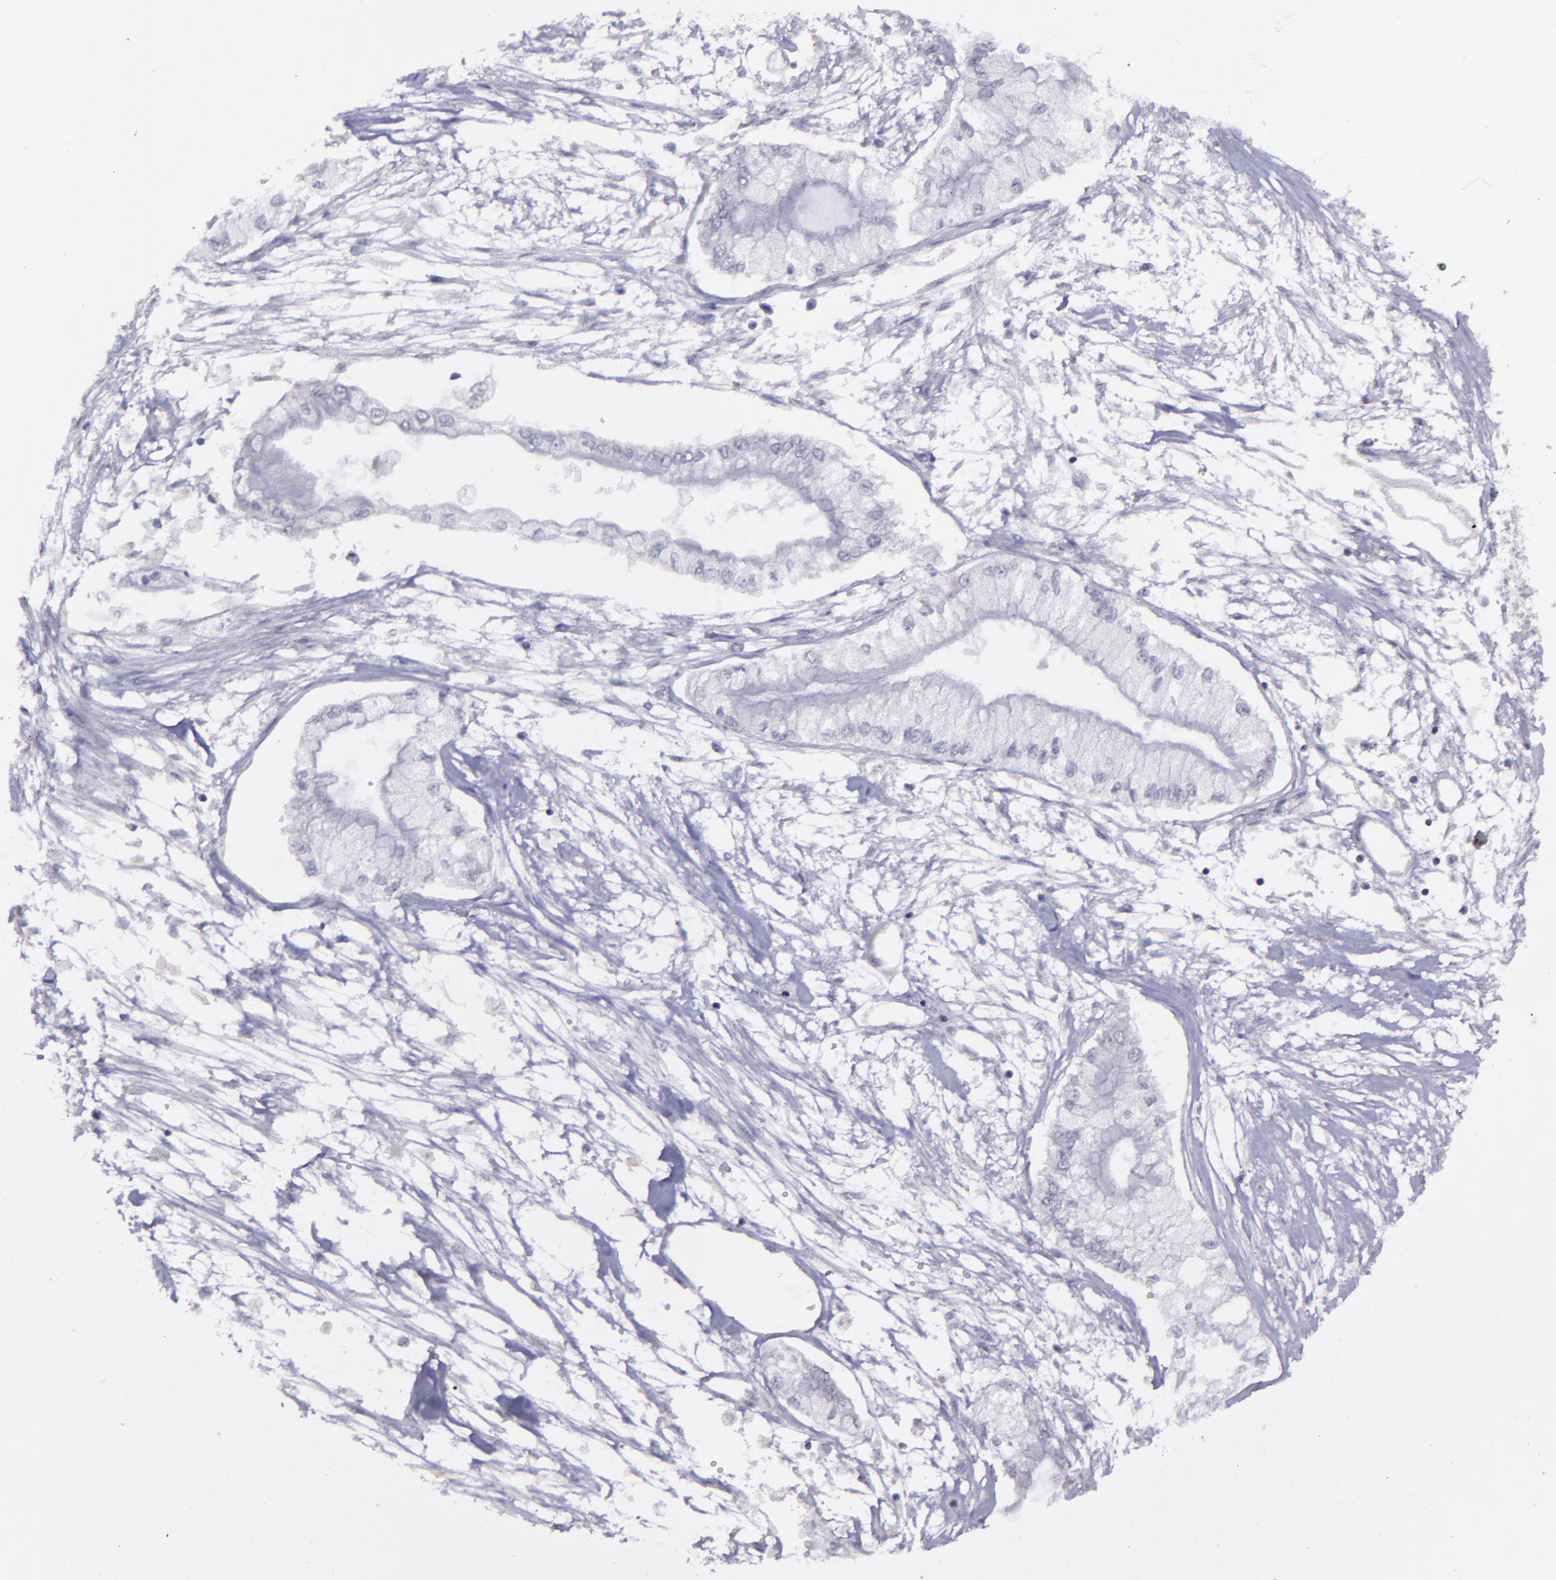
{"staining": {"intensity": "negative", "quantity": "none", "location": "none"}, "tissue": "pancreatic cancer", "cell_type": "Tumor cells", "image_type": "cancer", "snomed": [{"axis": "morphology", "description": "Adenocarcinoma, NOS"}, {"axis": "topography", "description": "Pancreas"}], "caption": "High power microscopy image of an immunohistochemistry histopathology image of pancreatic adenocarcinoma, revealing no significant positivity in tumor cells.", "gene": "MASP1", "patient": {"sex": "male", "age": 79}}